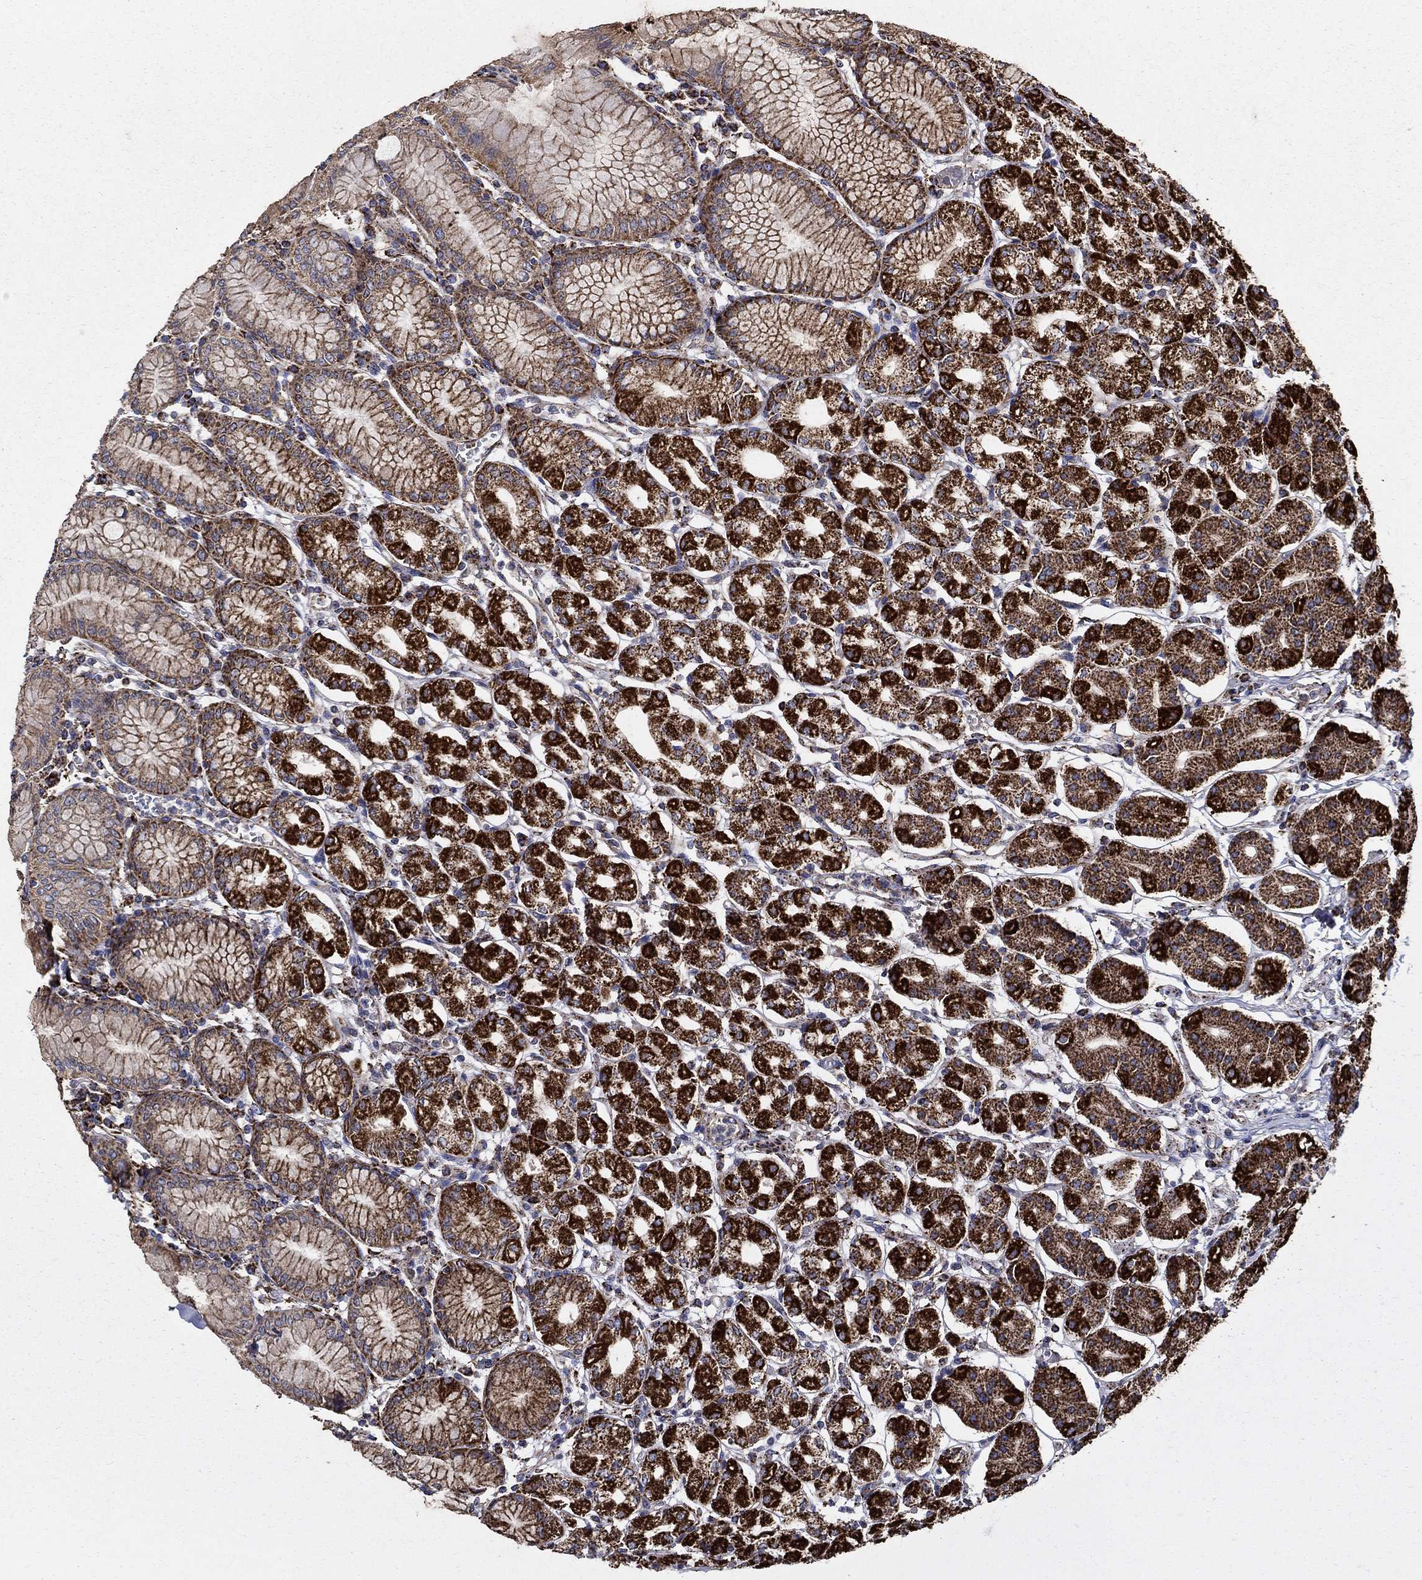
{"staining": {"intensity": "strong", "quantity": "25%-75%", "location": "cytoplasmic/membranous"}, "tissue": "stomach", "cell_type": "Glandular cells", "image_type": "normal", "snomed": [{"axis": "morphology", "description": "Normal tissue, NOS"}, {"axis": "topography", "description": "Skeletal muscle"}, {"axis": "topography", "description": "Stomach"}], "caption": "Stomach stained for a protein exhibits strong cytoplasmic/membranous positivity in glandular cells.", "gene": "GCSH", "patient": {"sex": "female", "age": 57}}